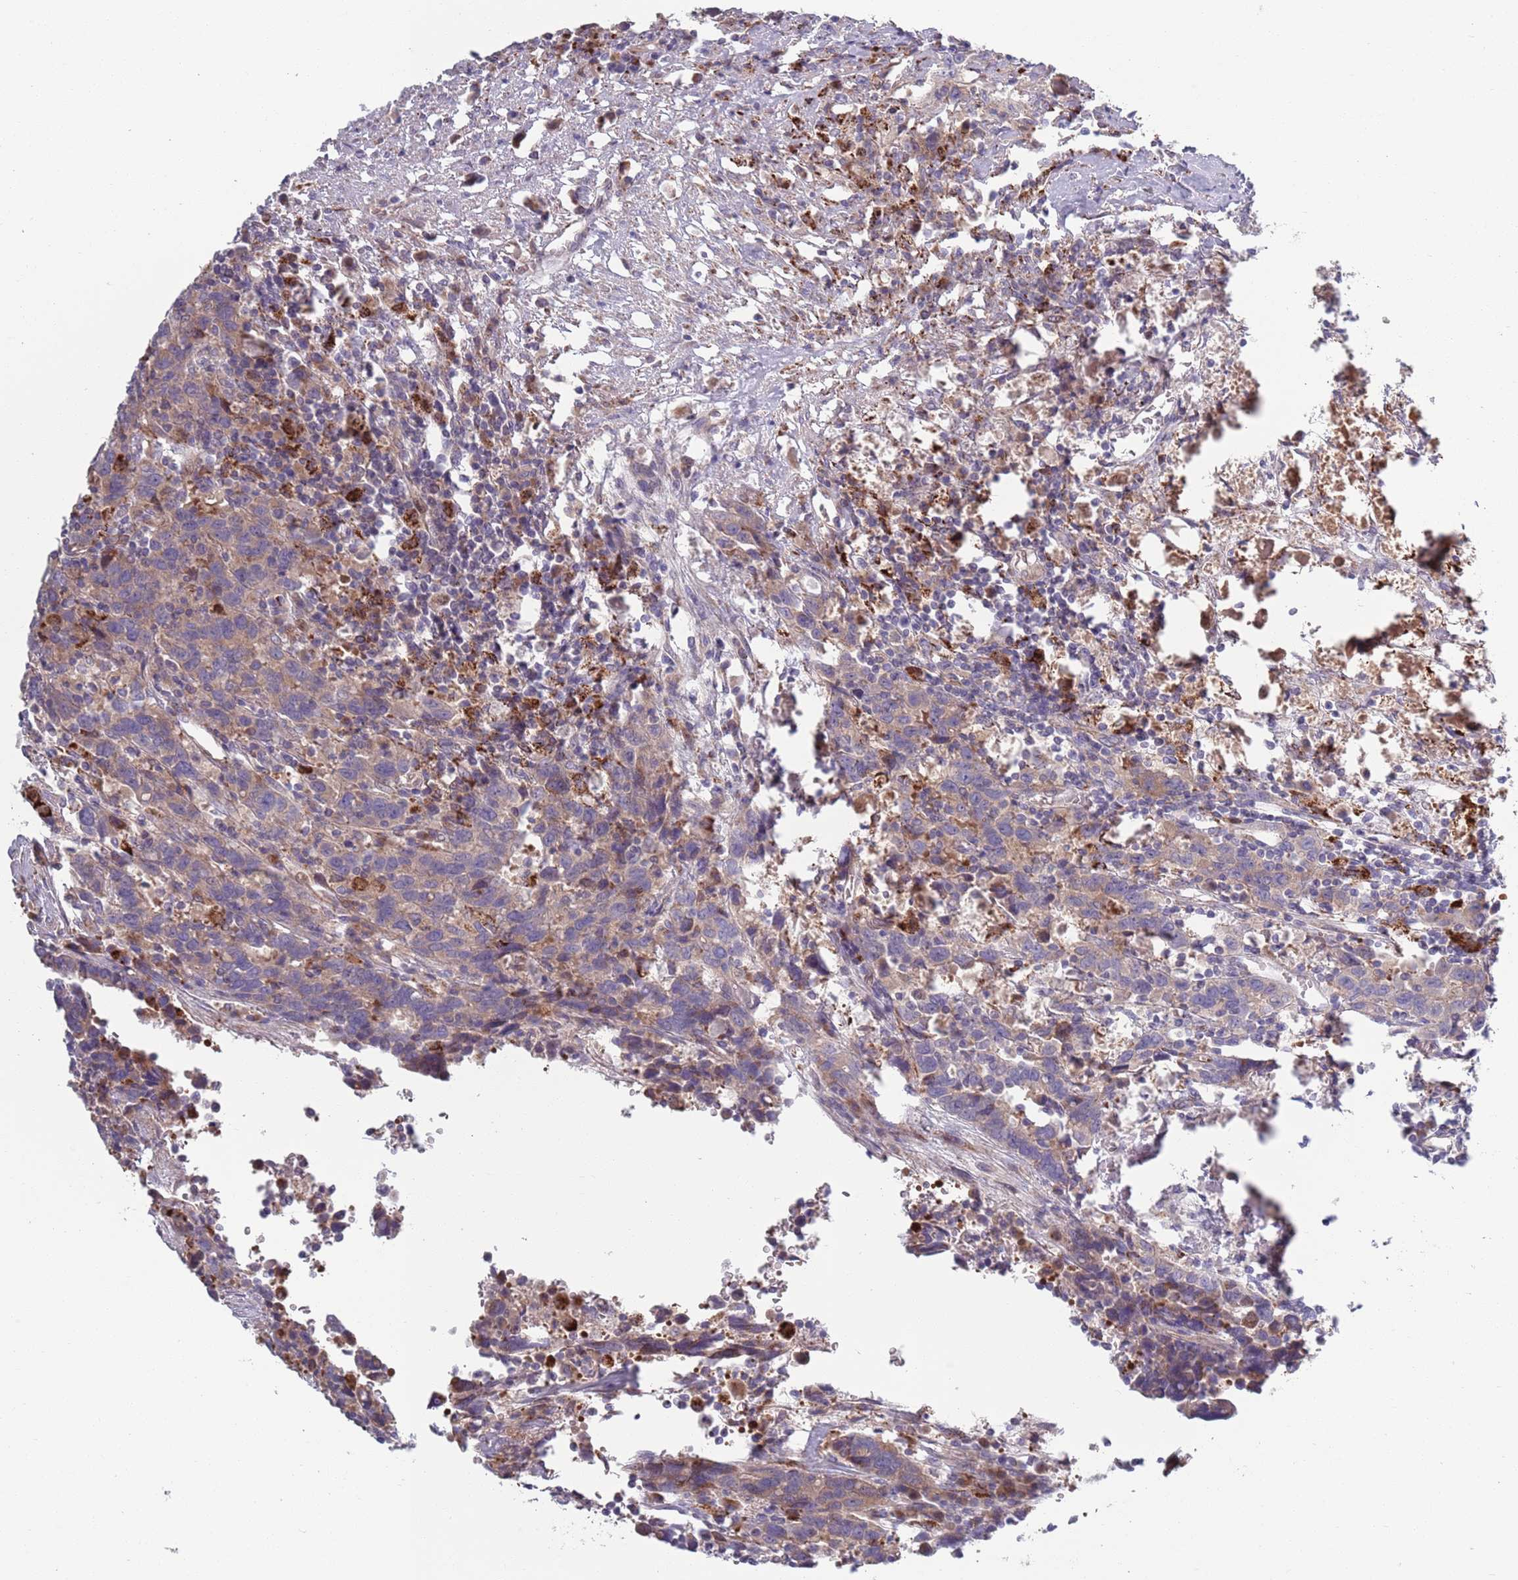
{"staining": {"intensity": "weak", "quantity": ">75%", "location": "cytoplasmic/membranous"}, "tissue": "urothelial cancer", "cell_type": "Tumor cells", "image_type": "cancer", "snomed": [{"axis": "morphology", "description": "Urothelial carcinoma, High grade"}, {"axis": "topography", "description": "Urinary bladder"}], "caption": "Immunohistochemical staining of urothelial cancer shows low levels of weak cytoplasmic/membranous protein positivity in approximately >75% of tumor cells. The protein of interest is shown in brown color, while the nuclei are stained blue.", "gene": "TYW1", "patient": {"sex": "male", "age": 61}}